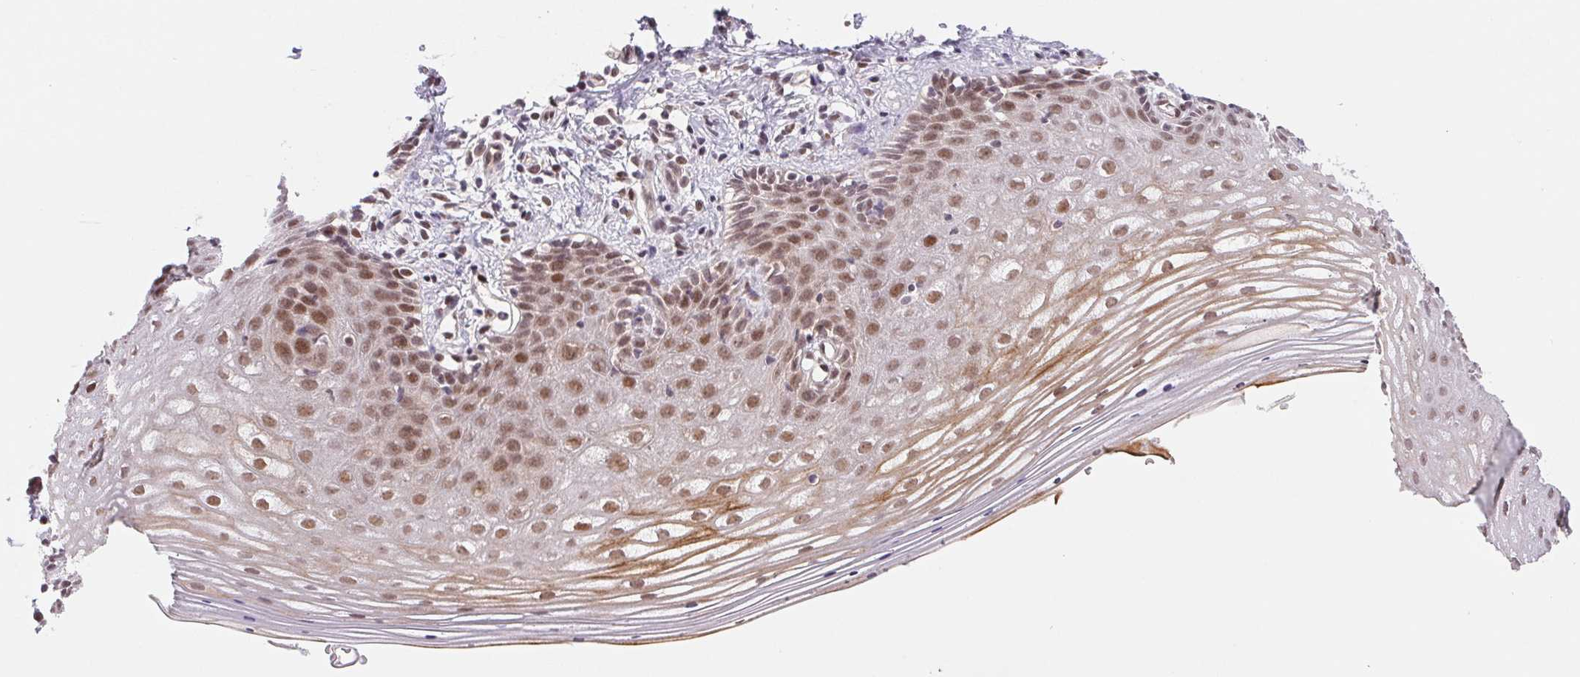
{"staining": {"intensity": "moderate", "quantity": ">75%", "location": "cytoplasmic/membranous,nuclear"}, "tissue": "vagina", "cell_type": "Squamous epithelial cells", "image_type": "normal", "snomed": [{"axis": "morphology", "description": "Normal tissue, NOS"}, {"axis": "topography", "description": "Vagina"}], "caption": "Moderate cytoplasmic/membranous,nuclear protein expression is present in about >75% of squamous epithelial cells in vagina.", "gene": "DNAJB6", "patient": {"sex": "female", "age": 42}}